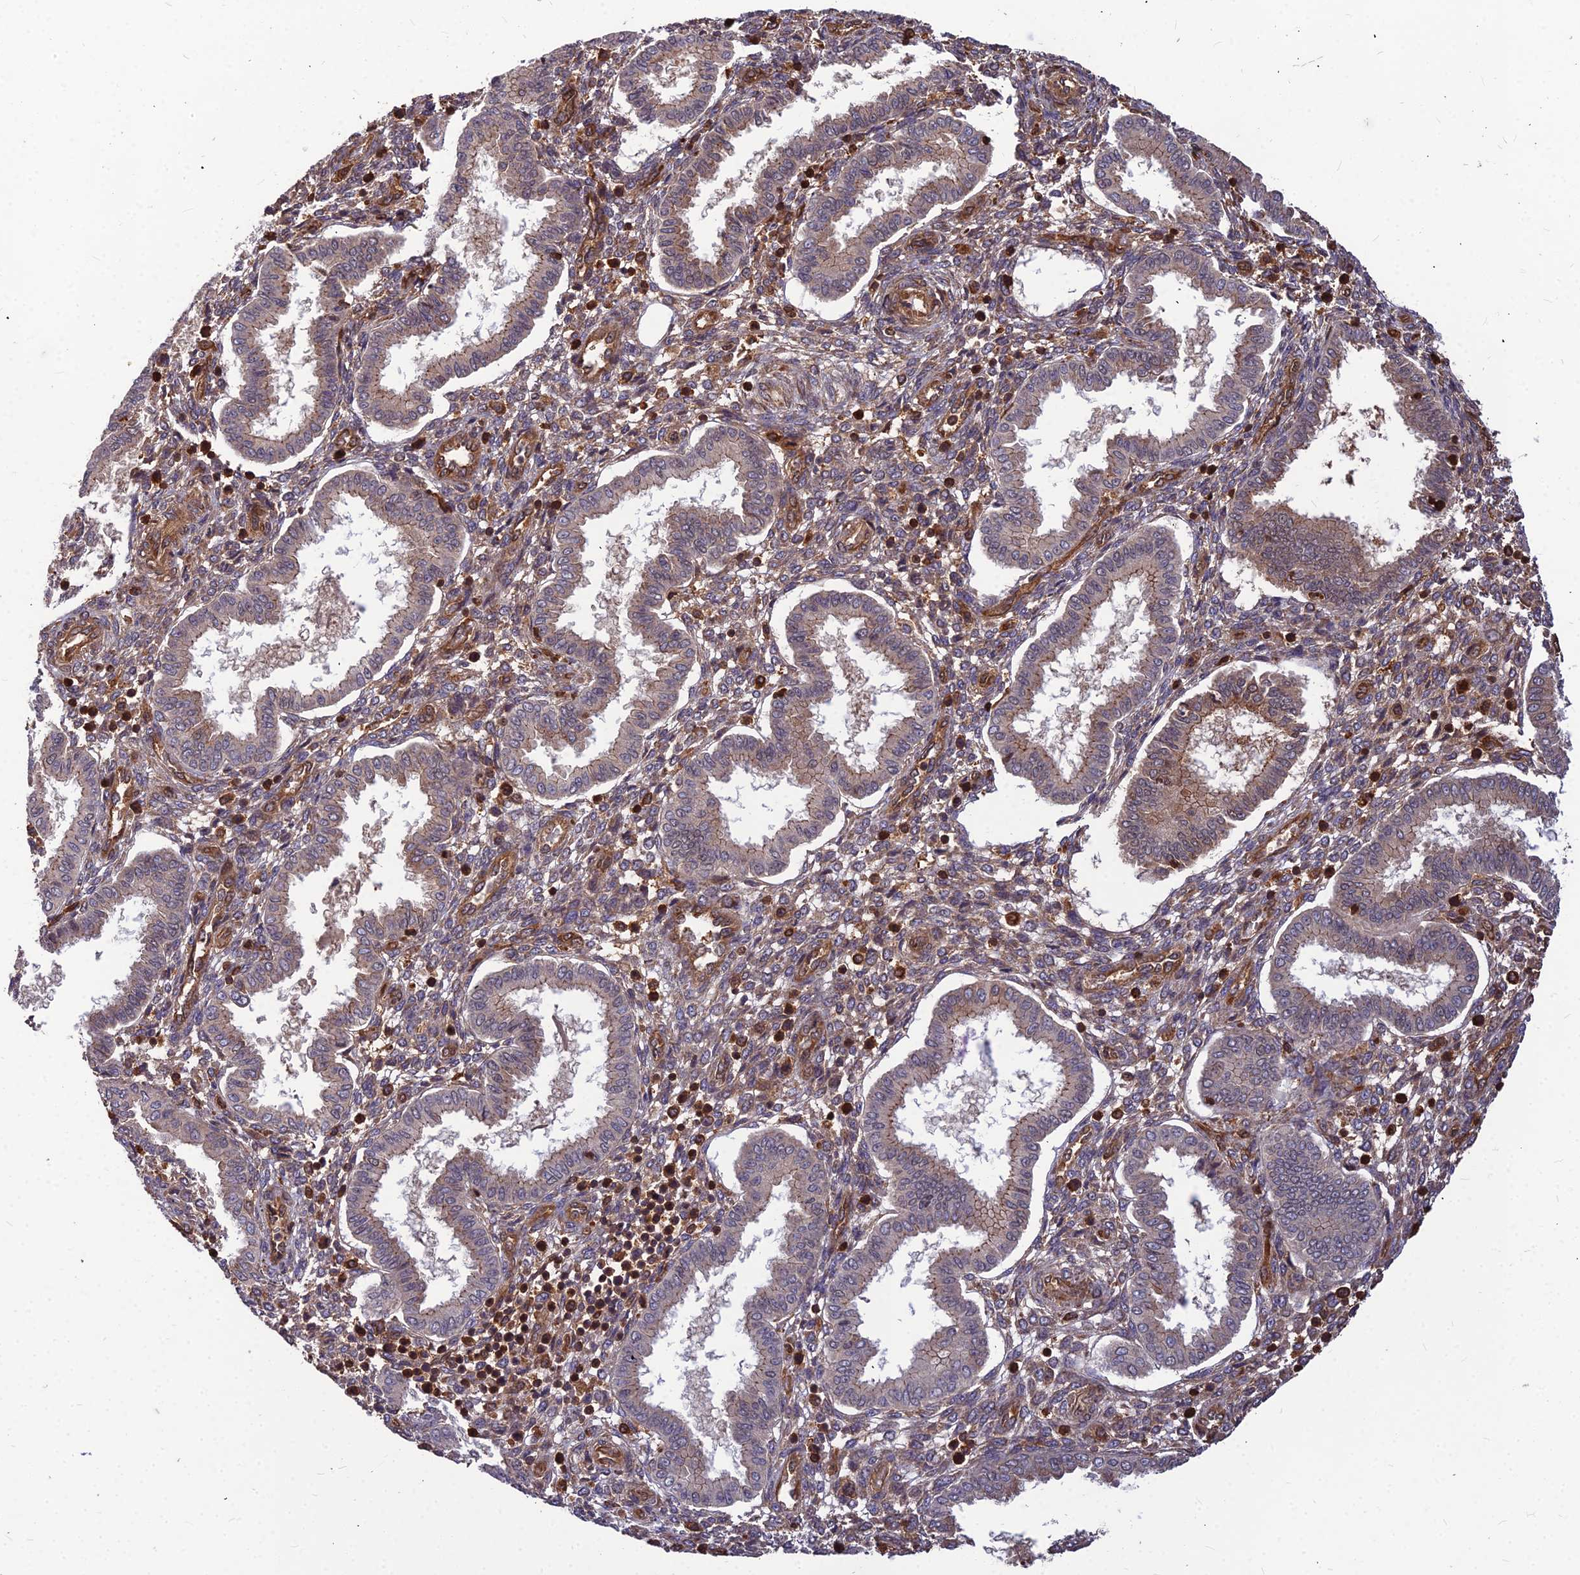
{"staining": {"intensity": "moderate", "quantity": "25%-75%", "location": "cytoplasmic/membranous,nuclear"}, "tissue": "endometrium", "cell_type": "Cells in endometrial stroma", "image_type": "normal", "snomed": [{"axis": "morphology", "description": "Normal tissue, NOS"}, {"axis": "topography", "description": "Endometrium"}], "caption": "Moderate cytoplasmic/membranous,nuclear expression for a protein is seen in approximately 25%-75% of cells in endometrial stroma of normal endometrium using immunohistochemistry.", "gene": "ZNF467", "patient": {"sex": "female", "age": 24}}